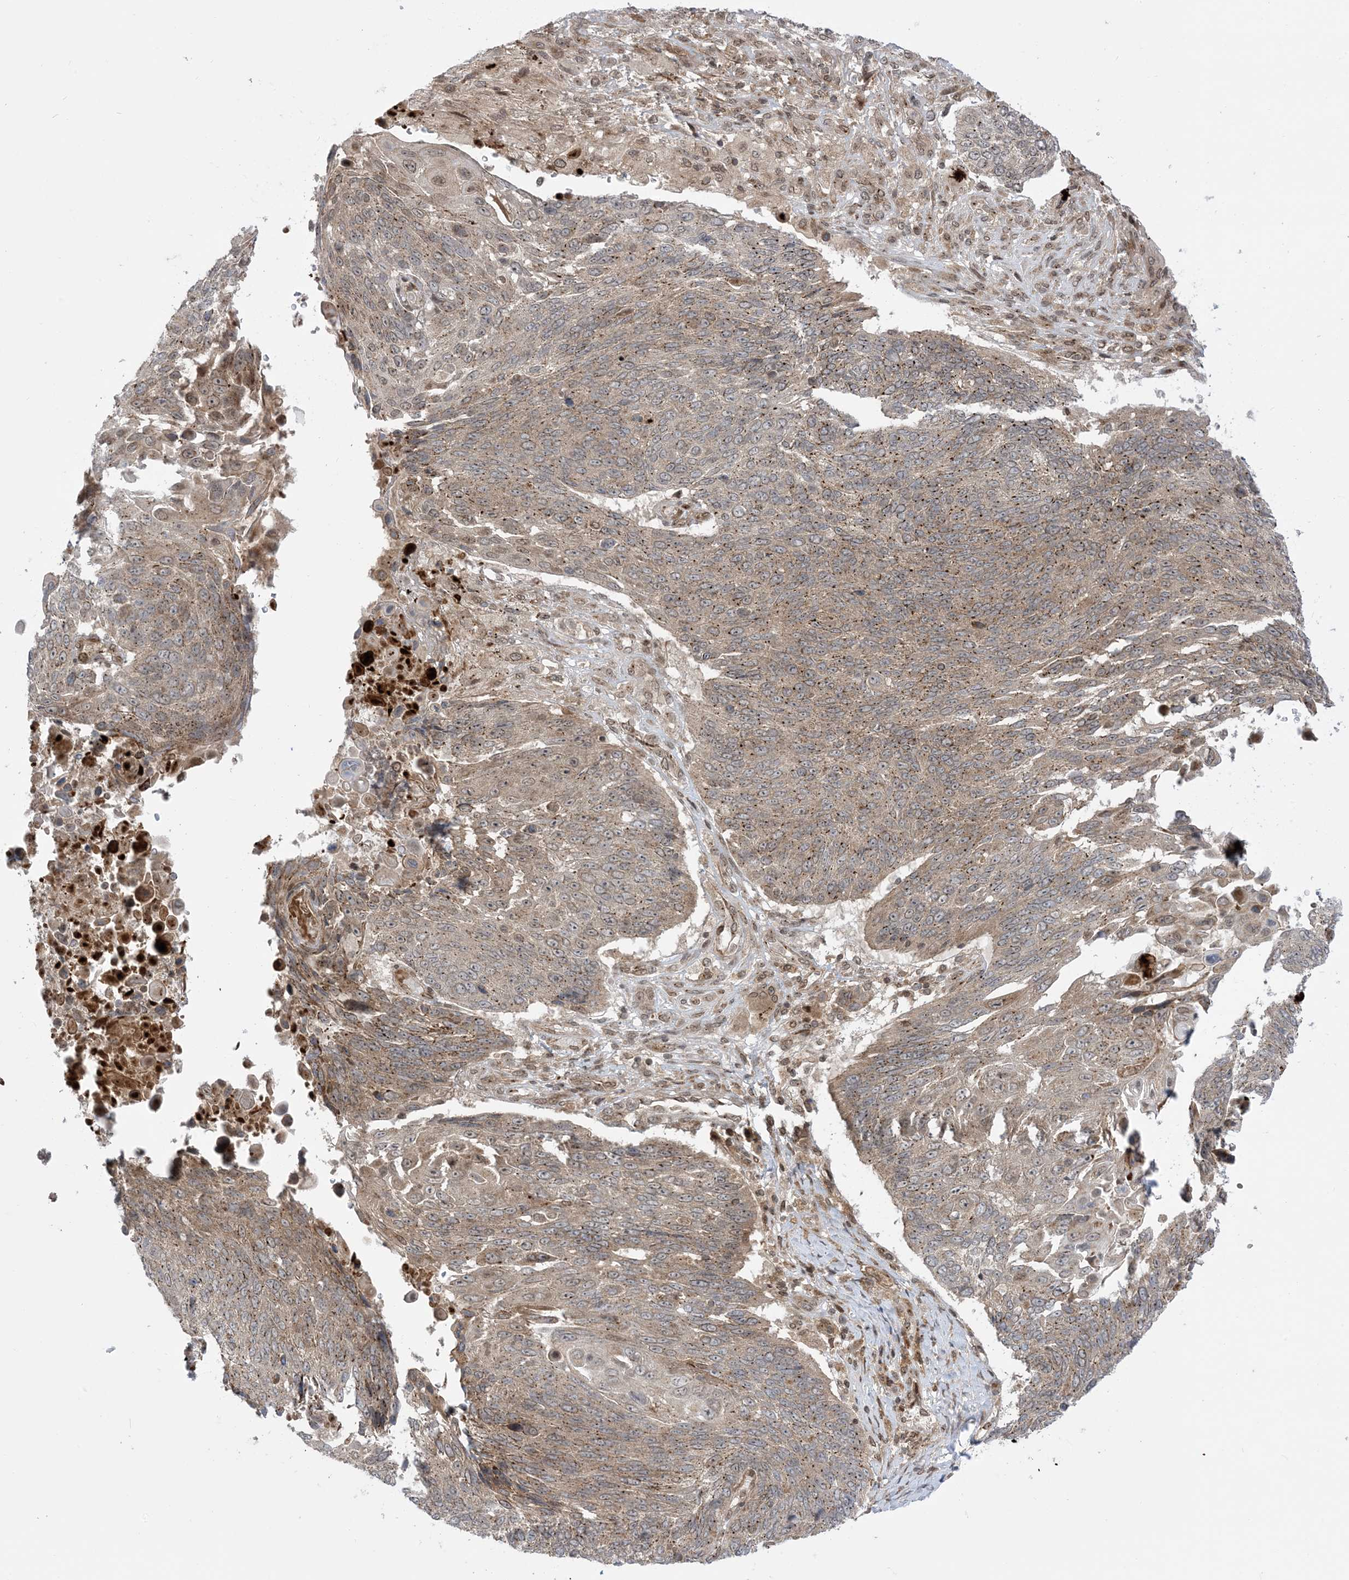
{"staining": {"intensity": "moderate", "quantity": "25%-75%", "location": "cytoplasmic/membranous"}, "tissue": "lung cancer", "cell_type": "Tumor cells", "image_type": "cancer", "snomed": [{"axis": "morphology", "description": "Squamous cell carcinoma, NOS"}, {"axis": "topography", "description": "Lung"}], "caption": "Lung squamous cell carcinoma was stained to show a protein in brown. There is medium levels of moderate cytoplasmic/membranous staining in about 25%-75% of tumor cells. The staining was performed using DAB, with brown indicating positive protein expression. Nuclei are stained blue with hematoxylin.", "gene": "CASP4", "patient": {"sex": "male", "age": 66}}